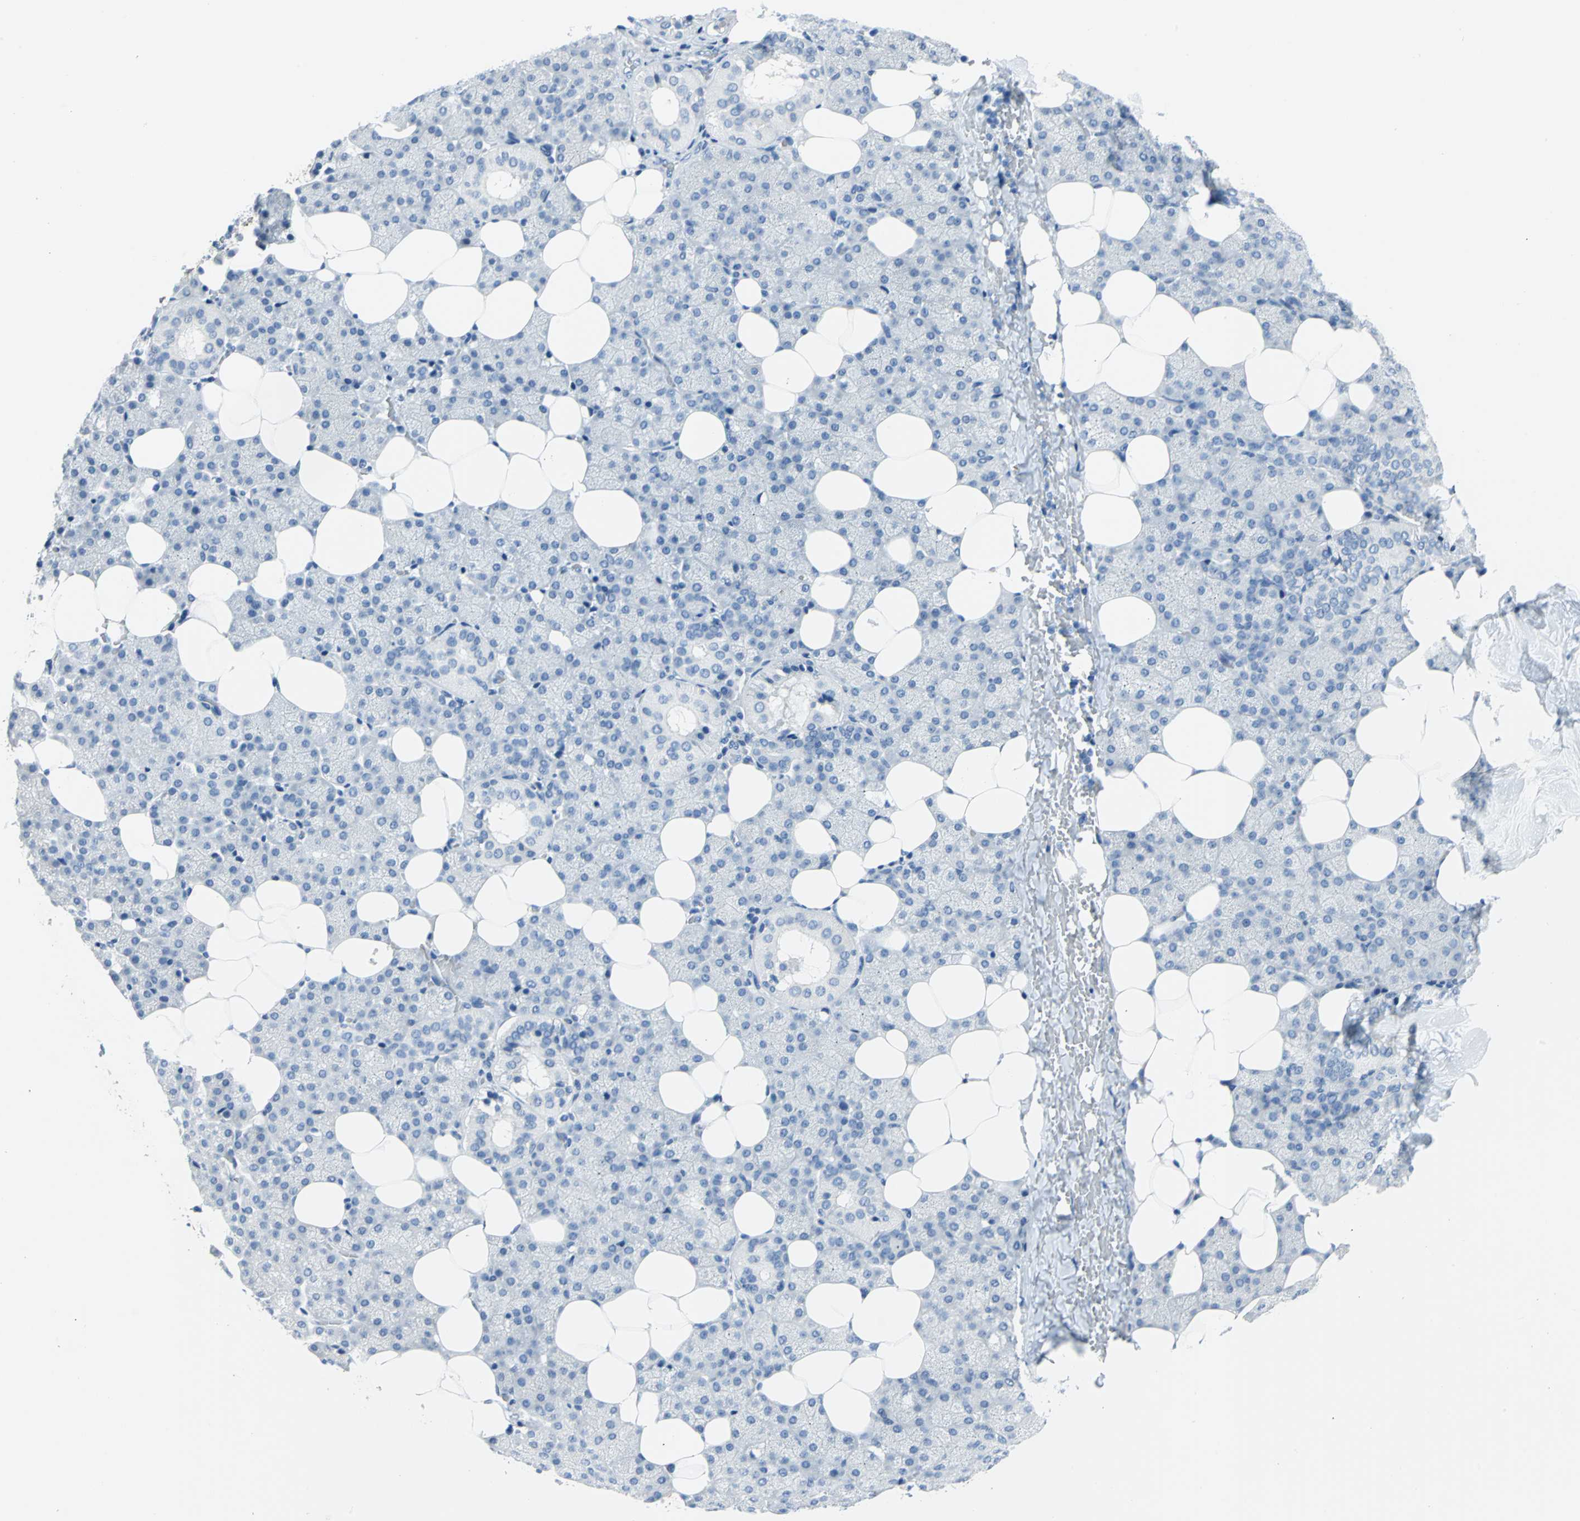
{"staining": {"intensity": "negative", "quantity": "none", "location": "none"}, "tissue": "salivary gland", "cell_type": "Glandular cells", "image_type": "normal", "snomed": [{"axis": "morphology", "description": "Normal tissue, NOS"}, {"axis": "topography", "description": "Lymph node"}, {"axis": "topography", "description": "Salivary gland"}], "caption": "High magnification brightfield microscopy of unremarkable salivary gland stained with DAB (brown) and counterstained with hematoxylin (blue): glandular cells show no significant positivity. (Brightfield microscopy of DAB (3,3'-diaminobenzidine) IHC at high magnification).", "gene": "PKLR", "patient": {"sex": "male", "age": 8}}